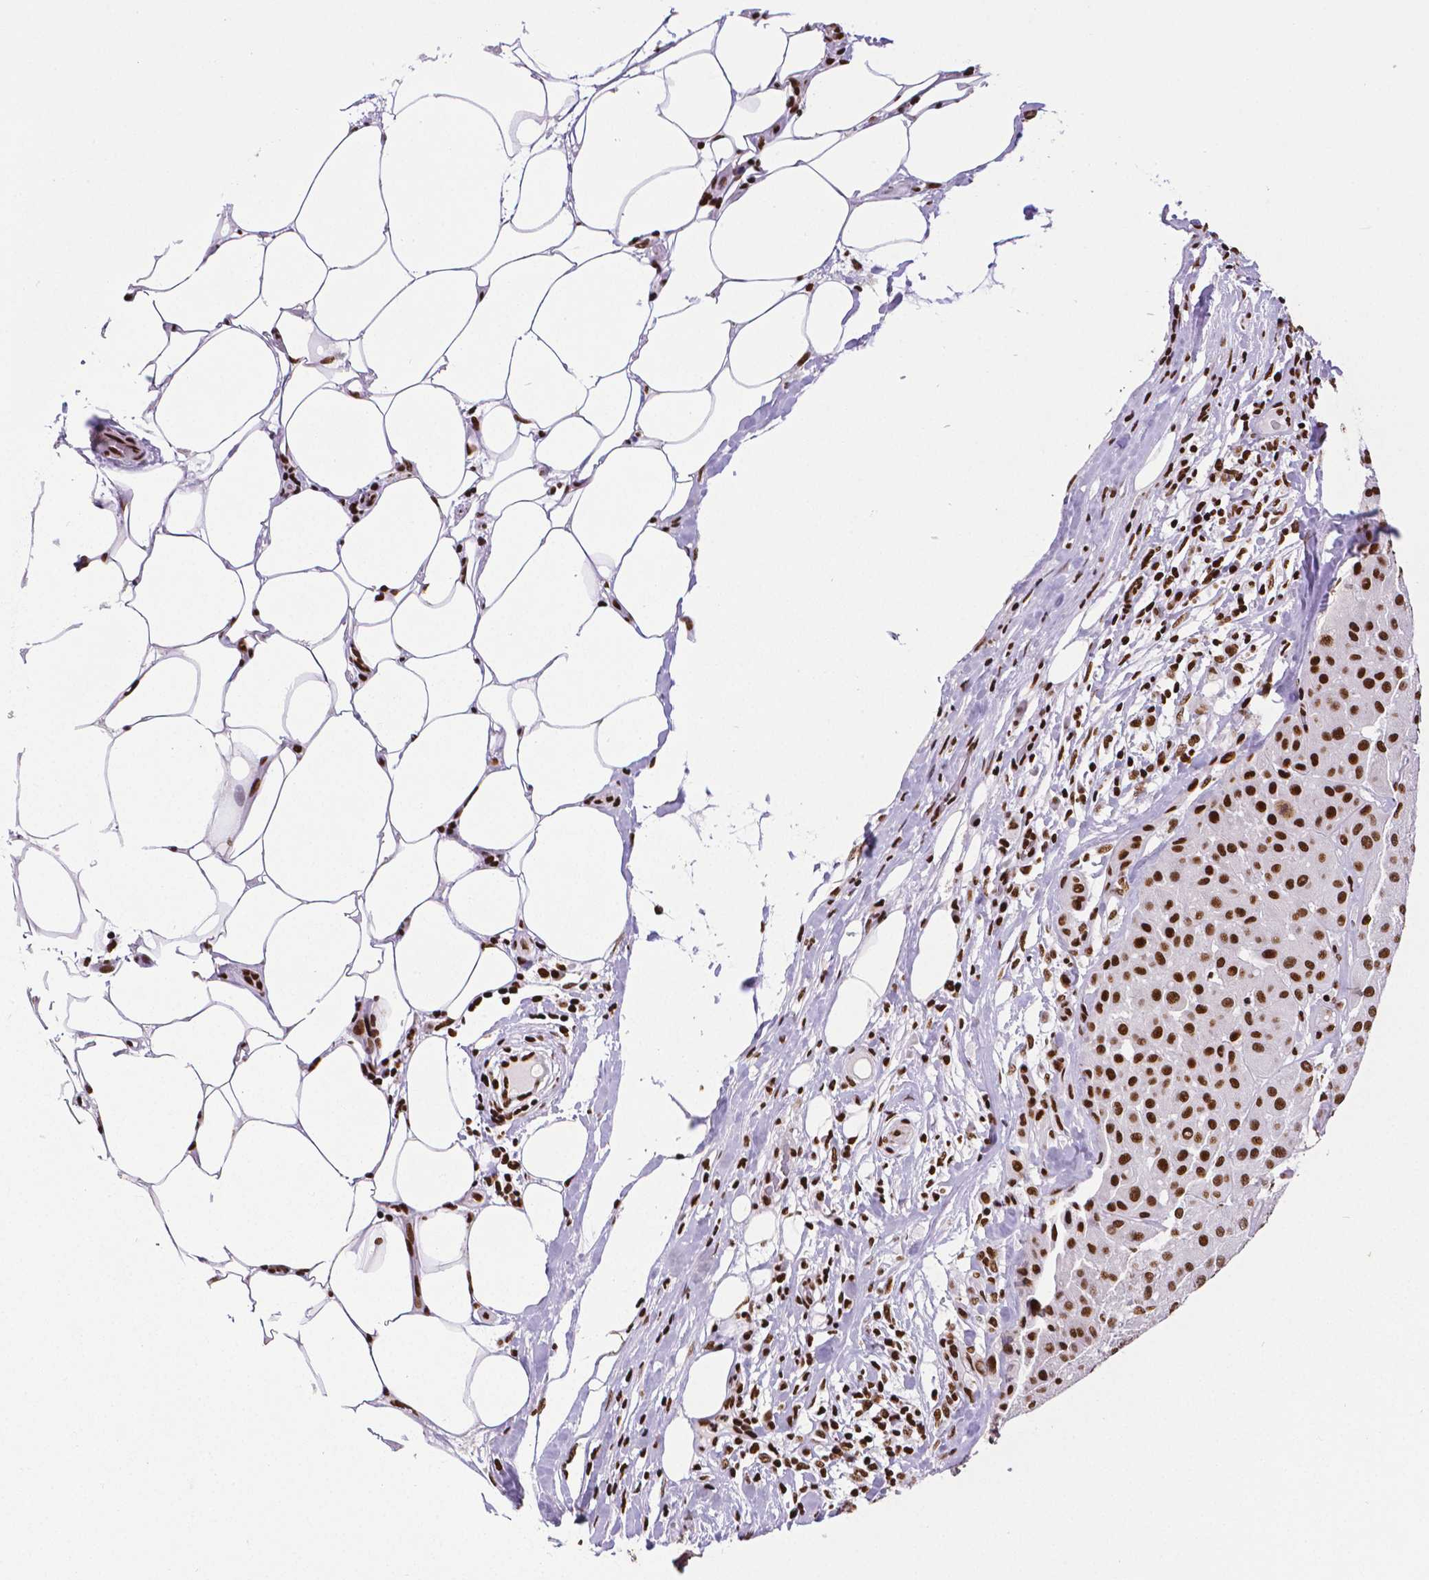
{"staining": {"intensity": "strong", "quantity": ">75%", "location": "nuclear"}, "tissue": "melanoma", "cell_type": "Tumor cells", "image_type": "cancer", "snomed": [{"axis": "morphology", "description": "Malignant melanoma, Metastatic site"}, {"axis": "topography", "description": "Smooth muscle"}], "caption": "Protein expression analysis of melanoma demonstrates strong nuclear staining in about >75% of tumor cells.", "gene": "CTCF", "patient": {"sex": "male", "age": 41}}